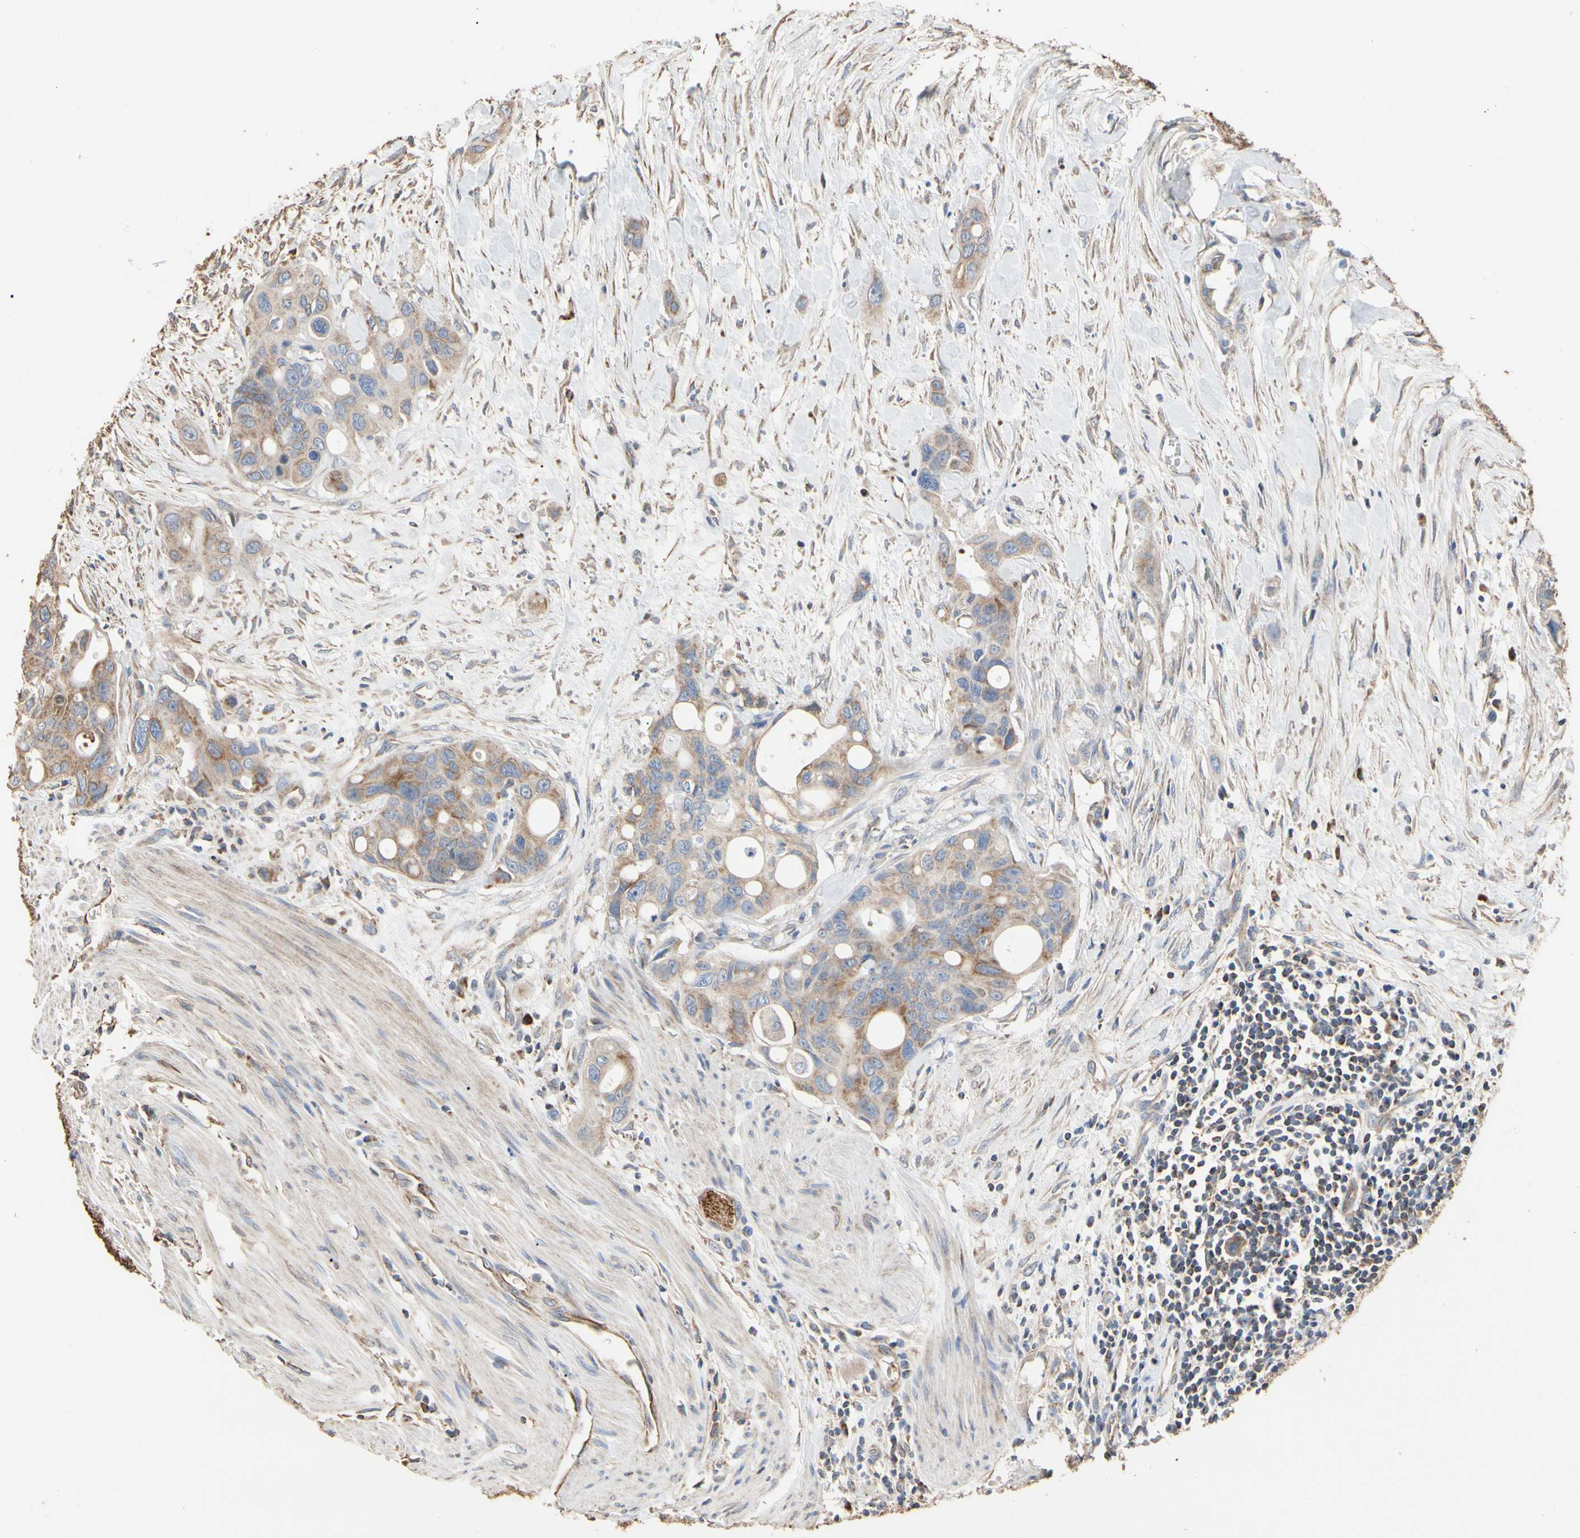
{"staining": {"intensity": "weak", "quantity": "25%-75%", "location": "cytoplasmic/membranous"}, "tissue": "colorectal cancer", "cell_type": "Tumor cells", "image_type": "cancer", "snomed": [{"axis": "morphology", "description": "Adenocarcinoma, NOS"}, {"axis": "topography", "description": "Colon"}], "caption": "The immunohistochemical stain highlights weak cytoplasmic/membranous positivity in tumor cells of adenocarcinoma (colorectal) tissue. The staining was performed using DAB (3,3'-diaminobenzidine), with brown indicating positive protein expression. Nuclei are stained blue with hematoxylin.", "gene": "TUBA1A", "patient": {"sex": "female", "age": 57}}